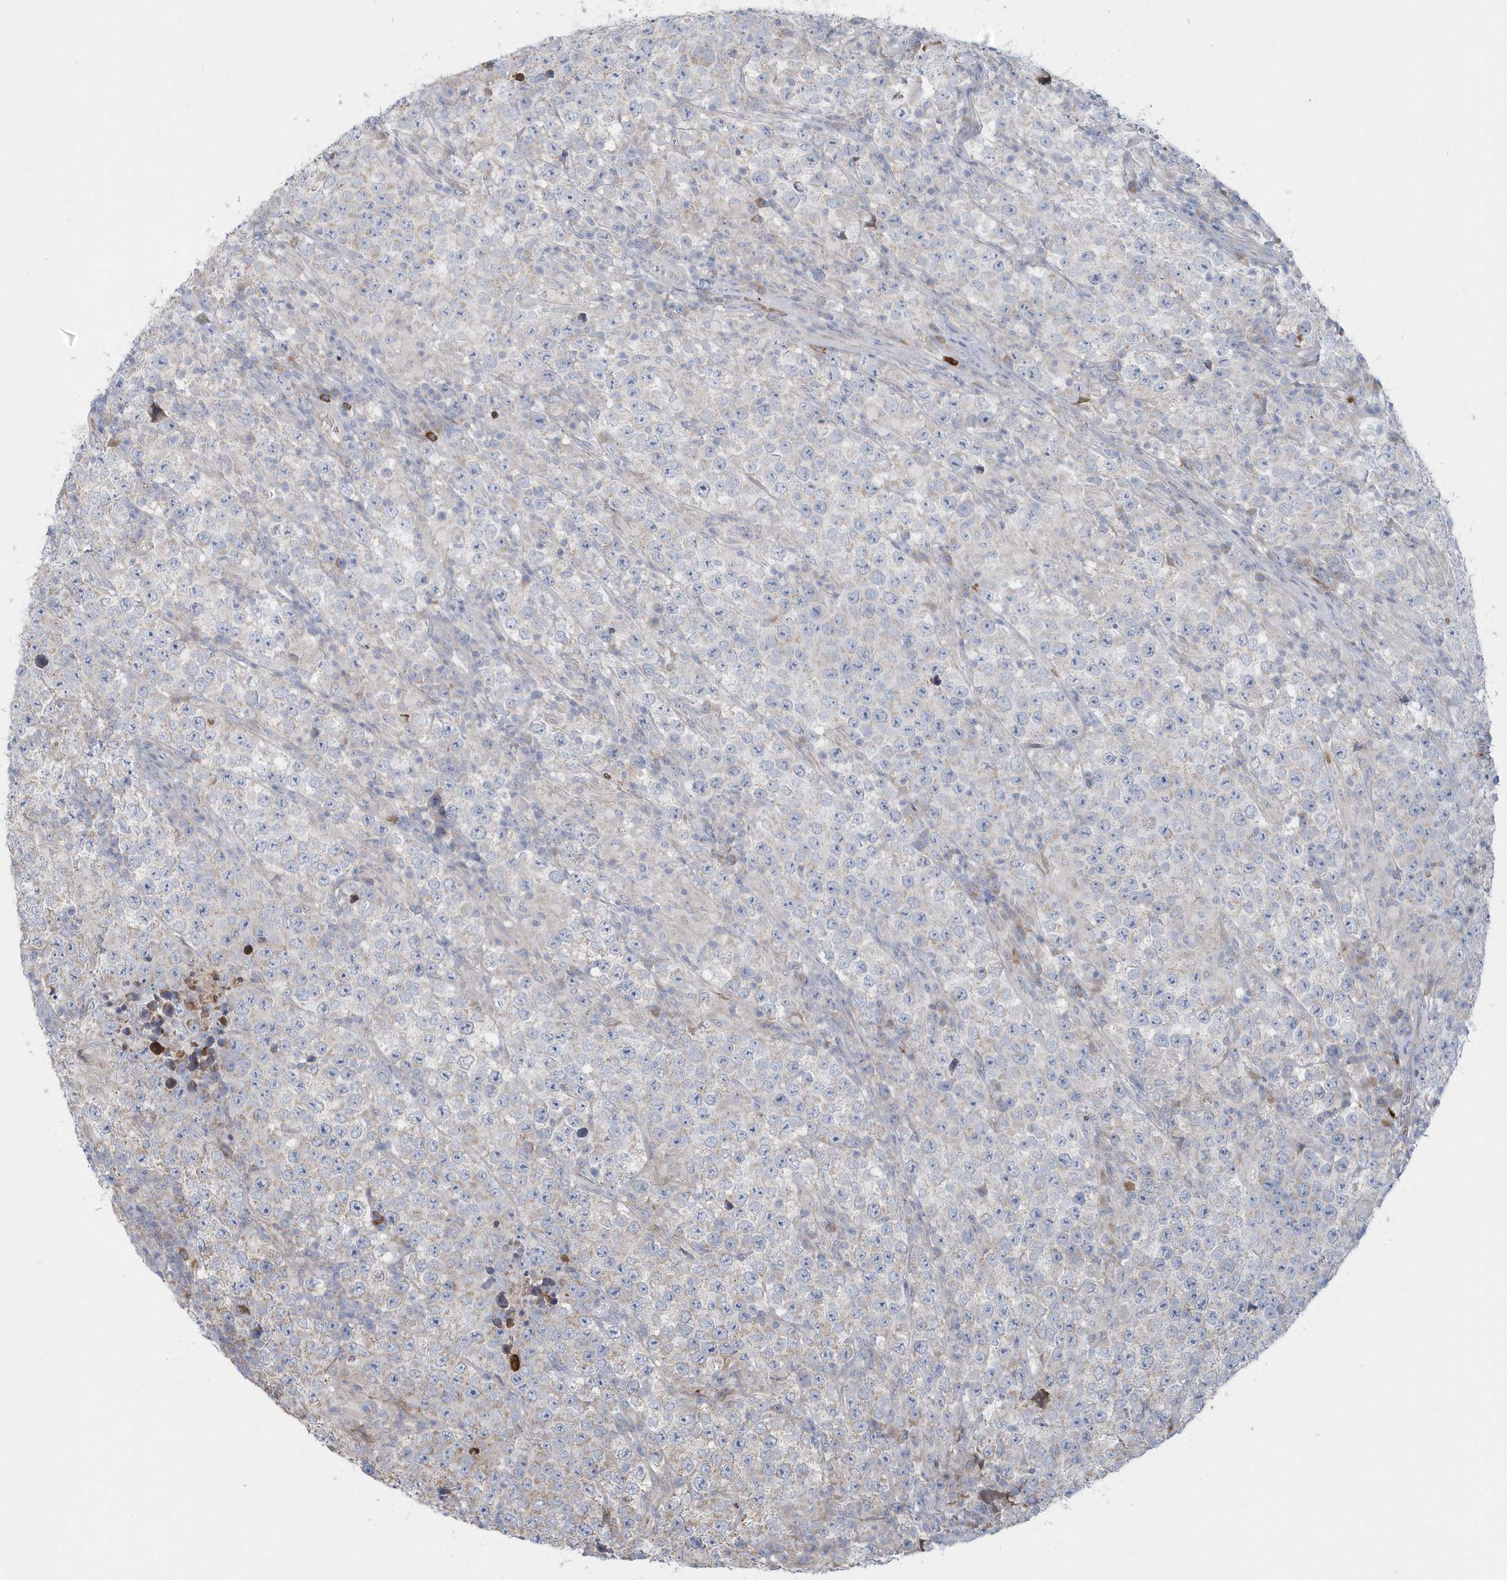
{"staining": {"intensity": "negative", "quantity": "none", "location": "none"}, "tissue": "testis cancer", "cell_type": "Tumor cells", "image_type": "cancer", "snomed": [{"axis": "morphology", "description": "Normal tissue, NOS"}, {"axis": "morphology", "description": "Urothelial carcinoma, High grade"}, {"axis": "morphology", "description": "Seminoma, NOS"}, {"axis": "morphology", "description": "Carcinoma, Embryonal, NOS"}, {"axis": "topography", "description": "Urinary bladder"}, {"axis": "topography", "description": "Testis"}], "caption": "Tumor cells are negative for brown protein staining in high-grade urothelial carcinoma (testis).", "gene": "SPATA18", "patient": {"sex": "male", "age": 41}}